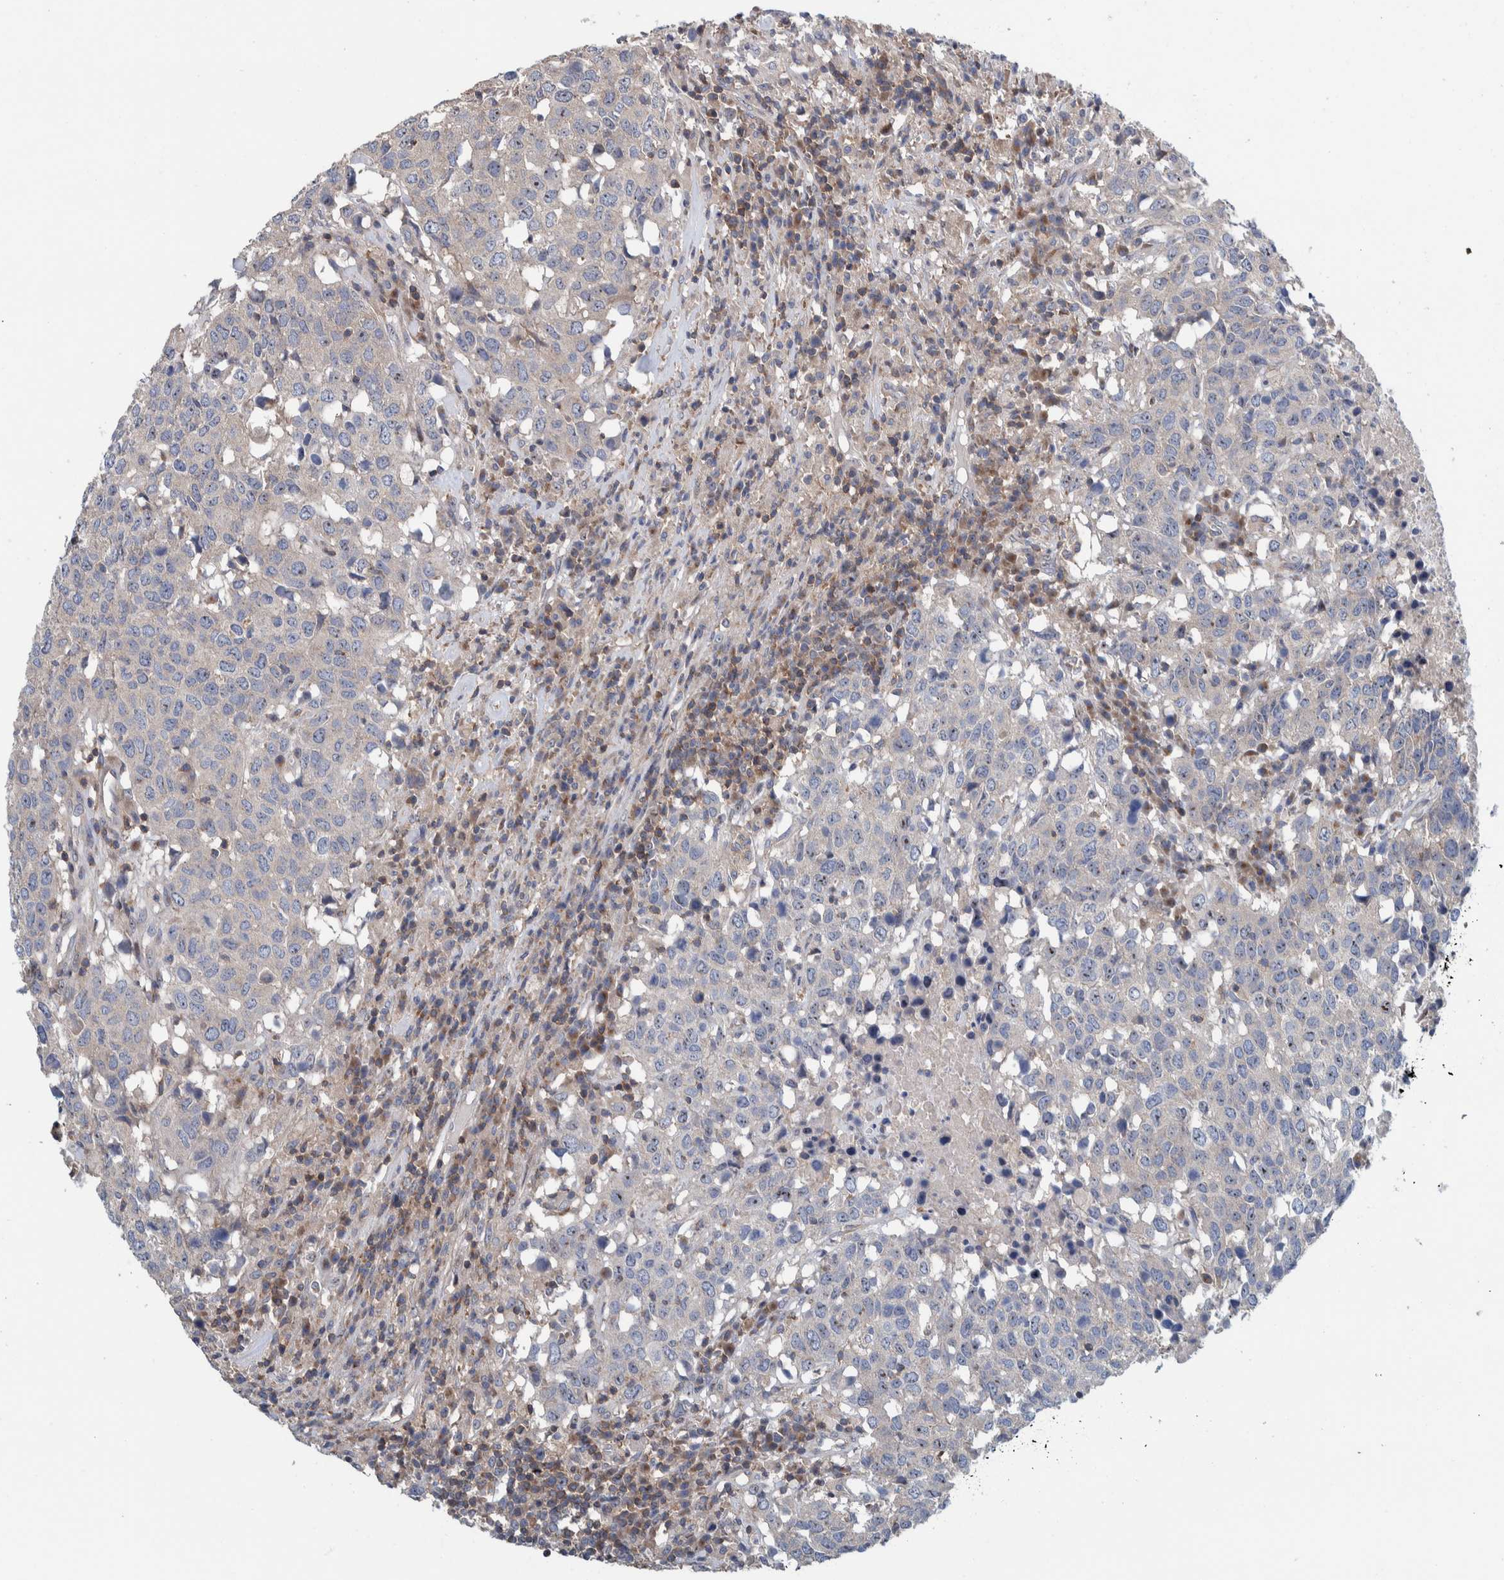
{"staining": {"intensity": "negative", "quantity": "none", "location": "none"}, "tissue": "head and neck cancer", "cell_type": "Tumor cells", "image_type": "cancer", "snomed": [{"axis": "morphology", "description": "Squamous cell carcinoma, NOS"}, {"axis": "topography", "description": "Head-Neck"}], "caption": "A micrograph of head and neck cancer (squamous cell carcinoma) stained for a protein reveals no brown staining in tumor cells.", "gene": "CCM2", "patient": {"sex": "male", "age": 66}}